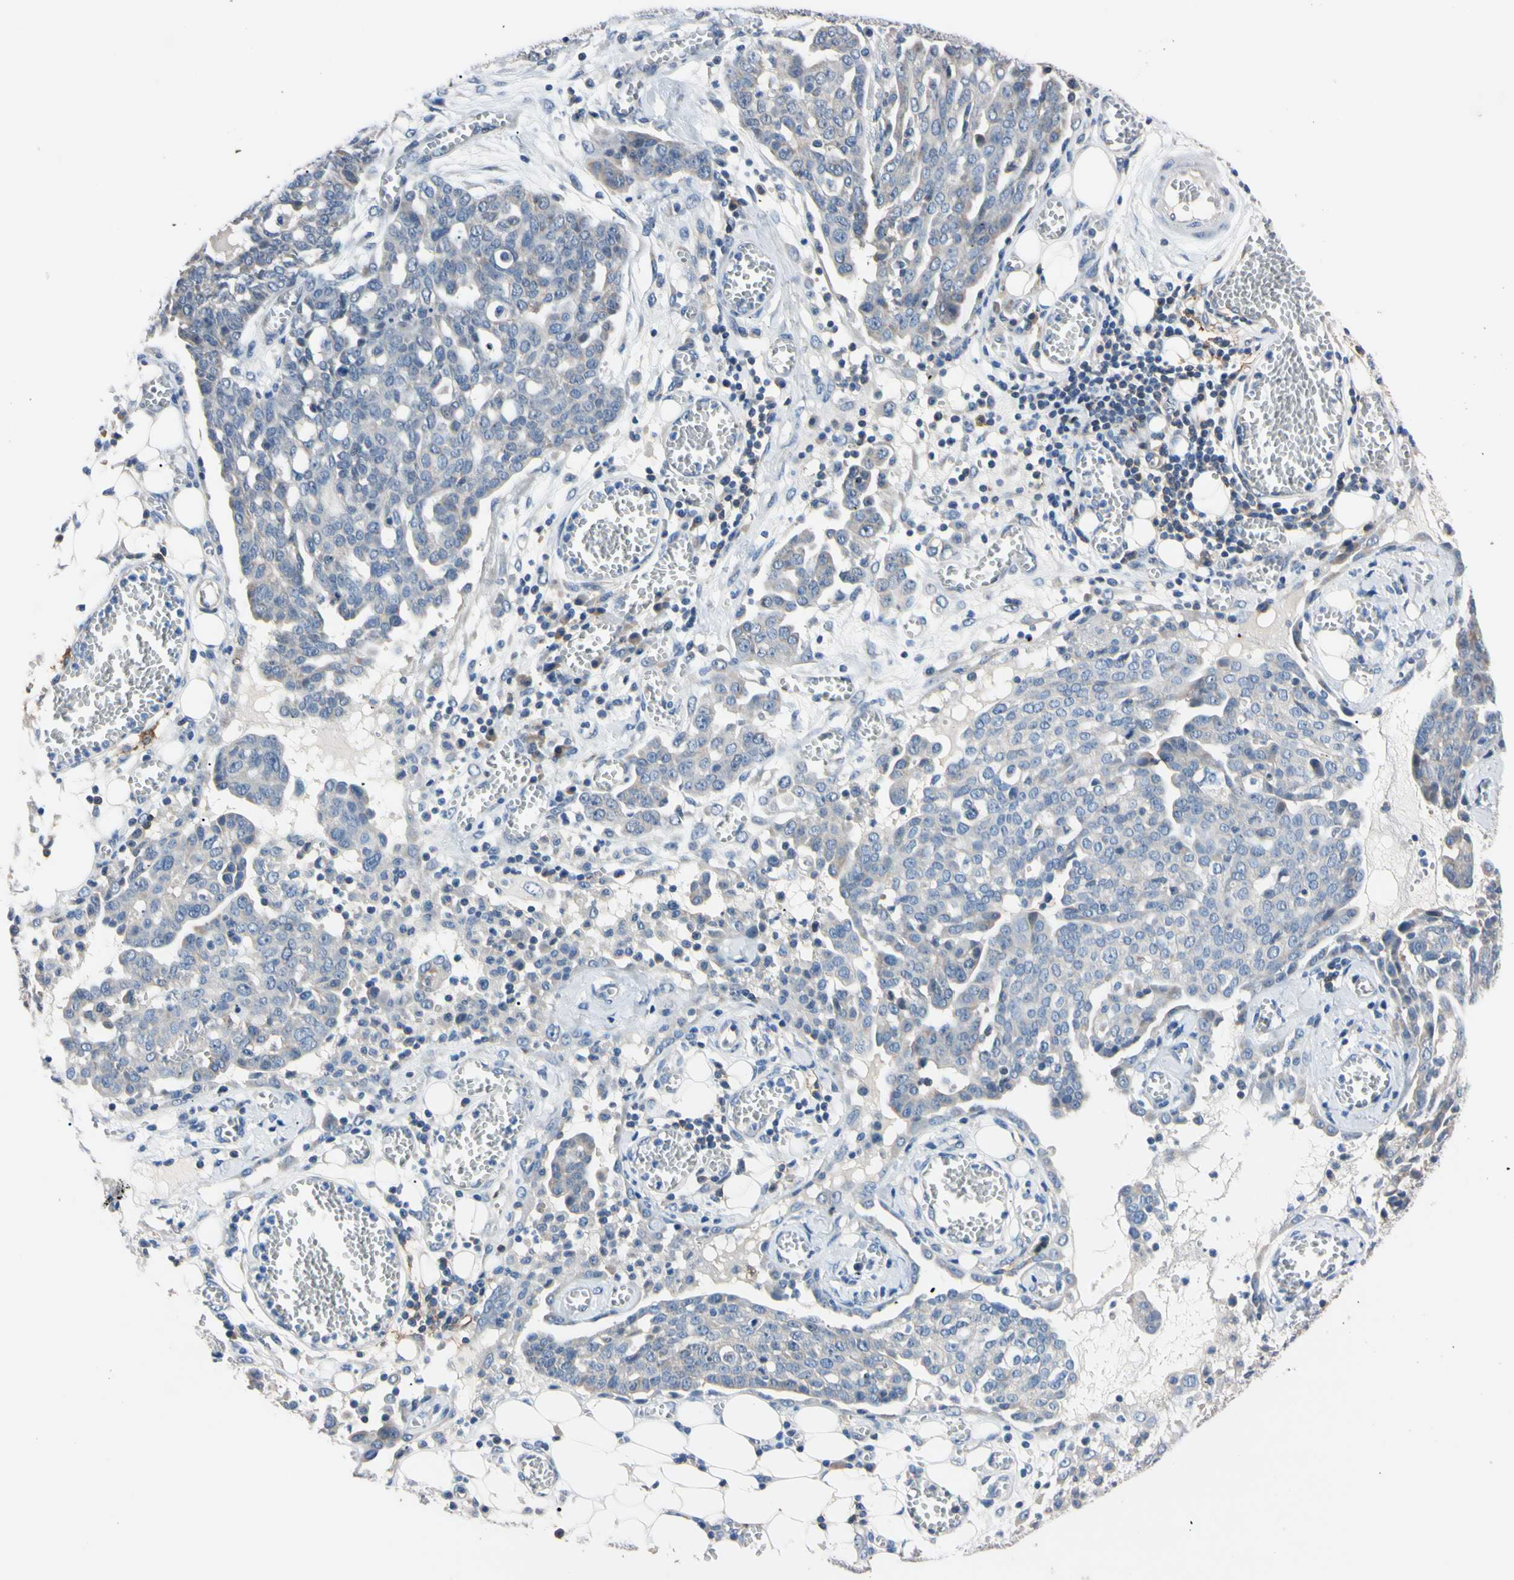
{"staining": {"intensity": "negative", "quantity": "none", "location": "none"}, "tissue": "ovarian cancer", "cell_type": "Tumor cells", "image_type": "cancer", "snomed": [{"axis": "morphology", "description": "Cystadenocarcinoma, serous, NOS"}, {"axis": "topography", "description": "Soft tissue"}, {"axis": "topography", "description": "Ovary"}], "caption": "An IHC image of ovarian serous cystadenocarcinoma is shown. There is no staining in tumor cells of ovarian serous cystadenocarcinoma.", "gene": "PNKD", "patient": {"sex": "female", "age": 57}}